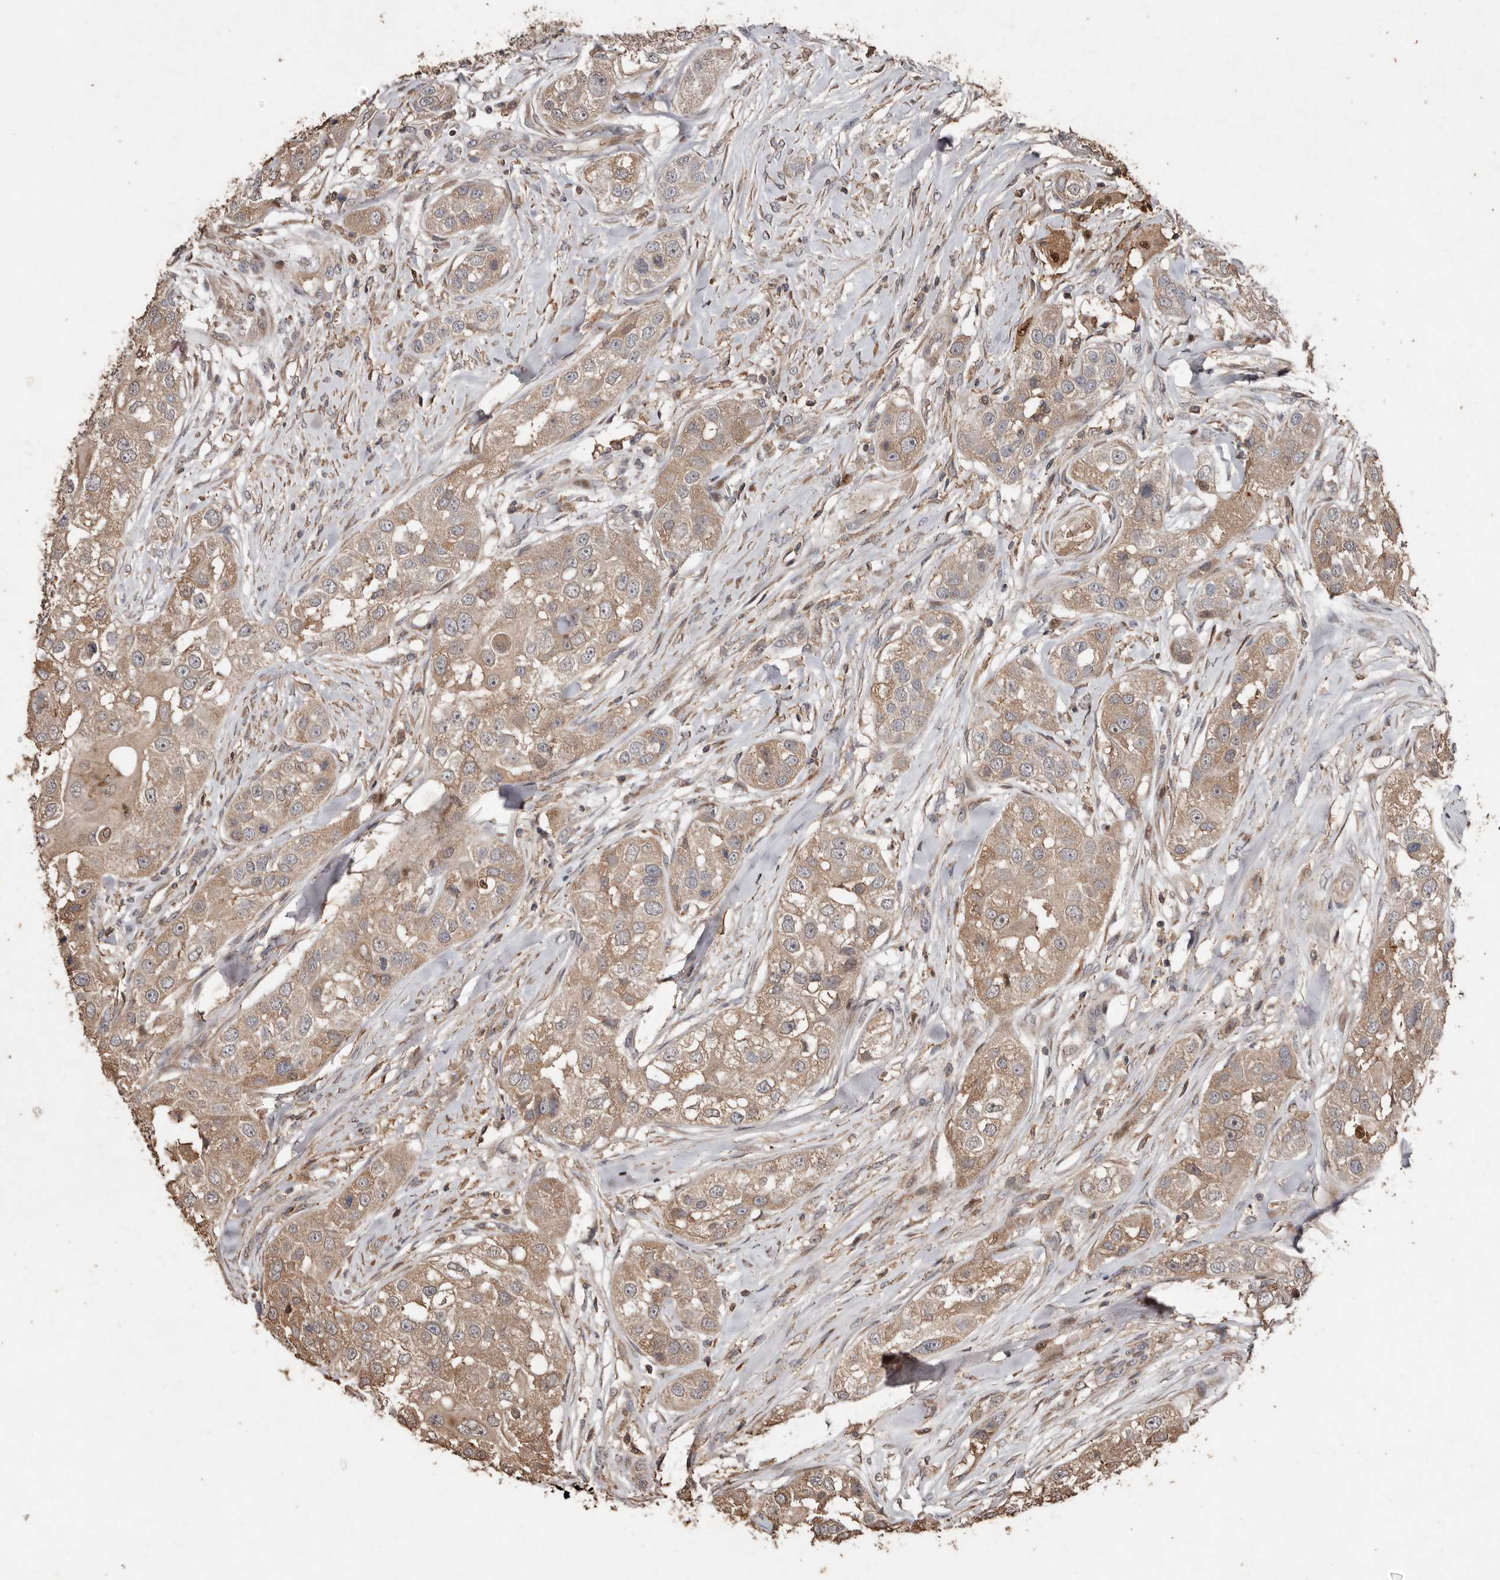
{"staining": {"intensity": "weak", "quantity": ">75%", "location": "cytoplasmic/membranous"}, "tissue": "head and neck cancer", "cell_type": "Tumor cells", "image_type": "cancer", "snomed": [{"axis": "morphology", "description": "Normal tissue, NOS"}, {"axis": "morphology", "description": "Squamous cell carcinoma, NOS"}, {"axis": "topography", "description": "Skeletal muscle"}, {"axis": "topography", "description": "Head-Neck"}], "caption": "Protein staining of squamous cell carcinoma (head and neck) tissue reveals weak cytoplasmic/membranous expression in about >75% of tumor cells.", "gene": "RANBP17", "patient": {"sex": "male", "age": 51}}